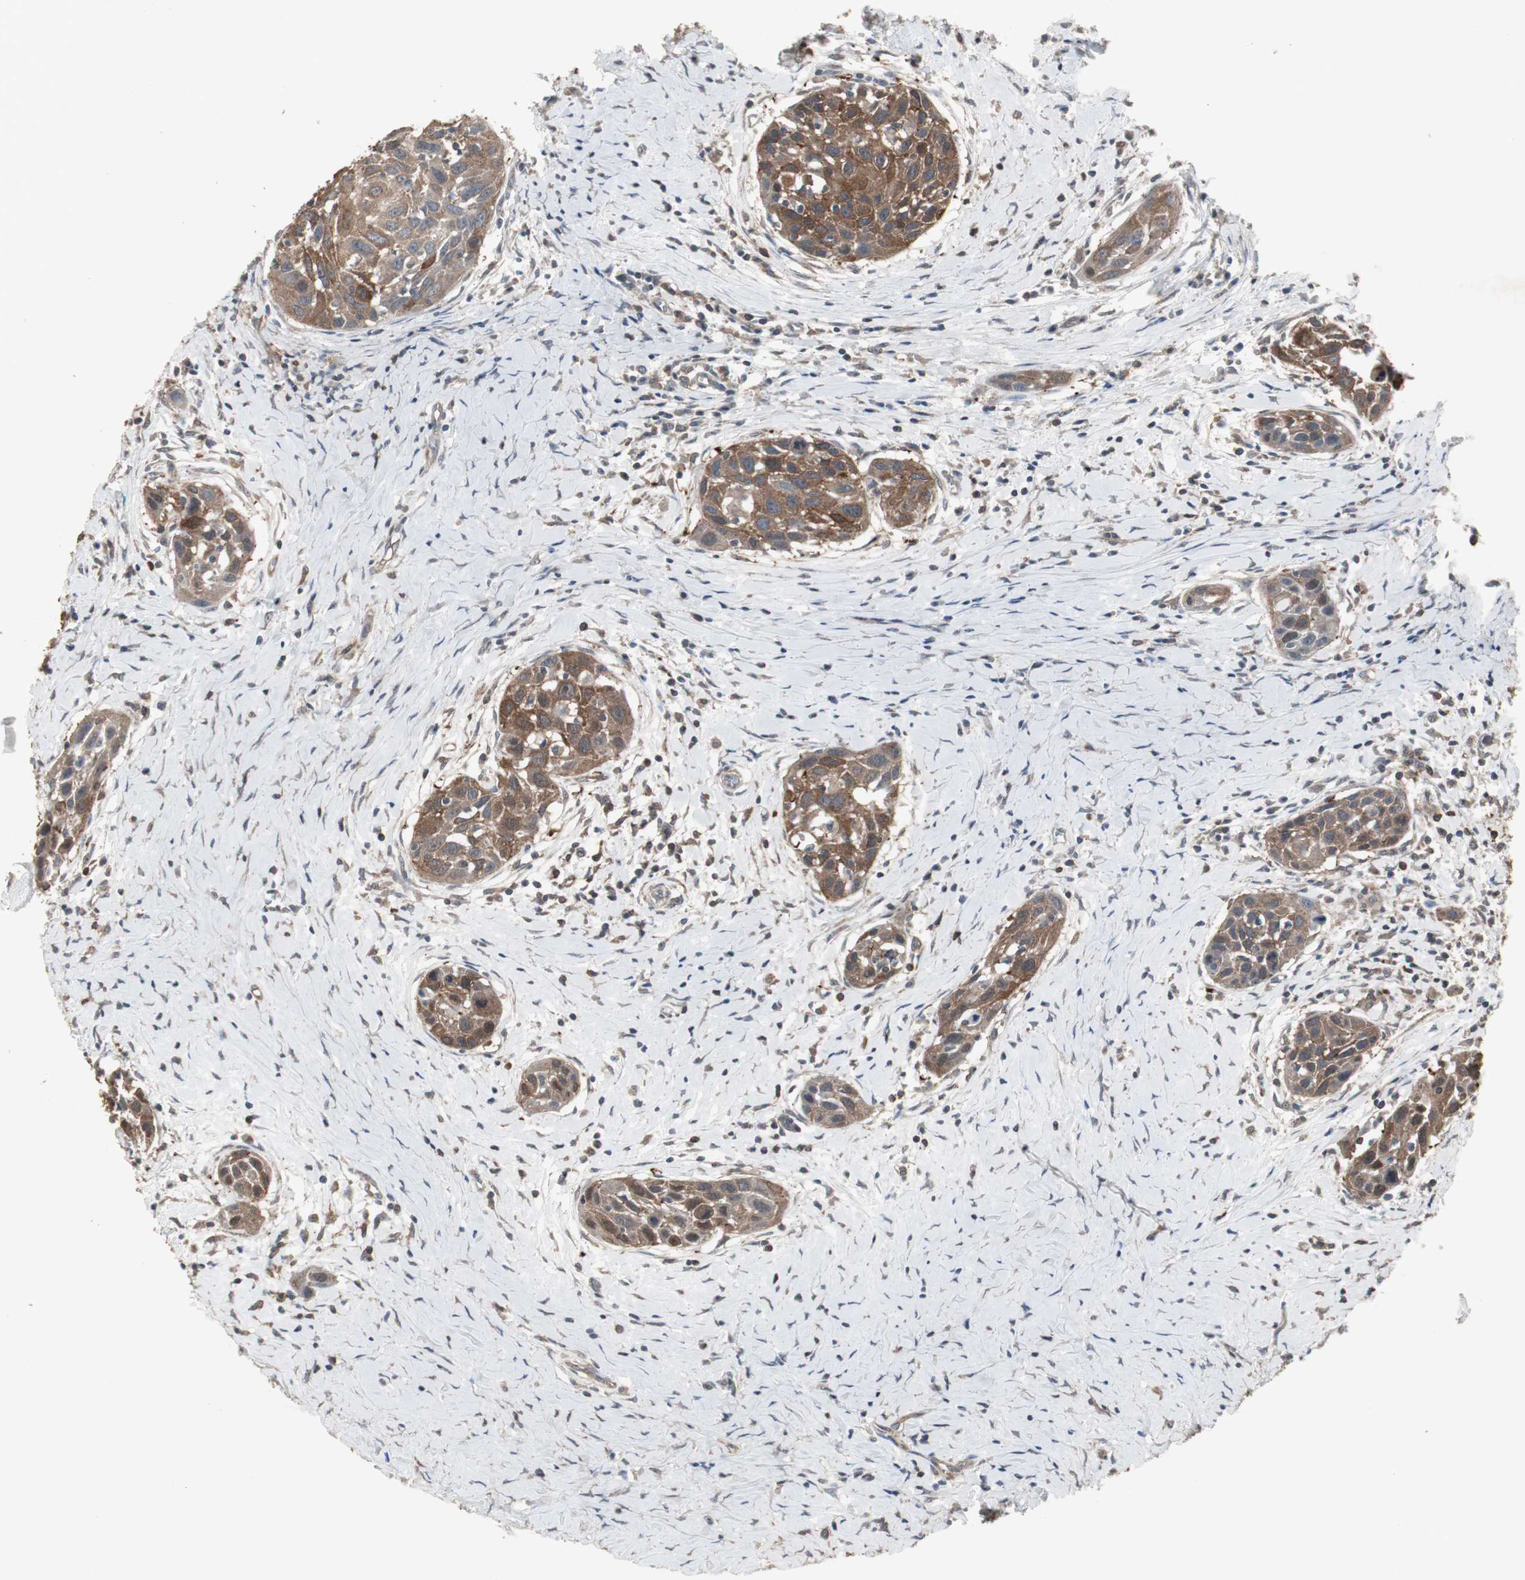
{"staining": {"intensity": "strong", "quantity": ">75%", "location": "cytoplasmic/membranous"}, "tissue": "head and neck cancer", "cell_type": "Tumor cells", "image_type": "cancer", "snomed": [{"axis": "morphology", "description": "Squamous cell carcinoma, NOS"}, {"axis": "topography", "description": "Oral tissue"}, {"axis": "topography", "description": "Head-Neck"}], "caption": "The image exhibits a brown stain indicating the presence of a protein in the cytoplasmic/membranous of tumor cells in head and neck cancer (squamous cell carcinoma).", "gene": "HPRT1", "patient": {"sex": "female", "age": 50}}